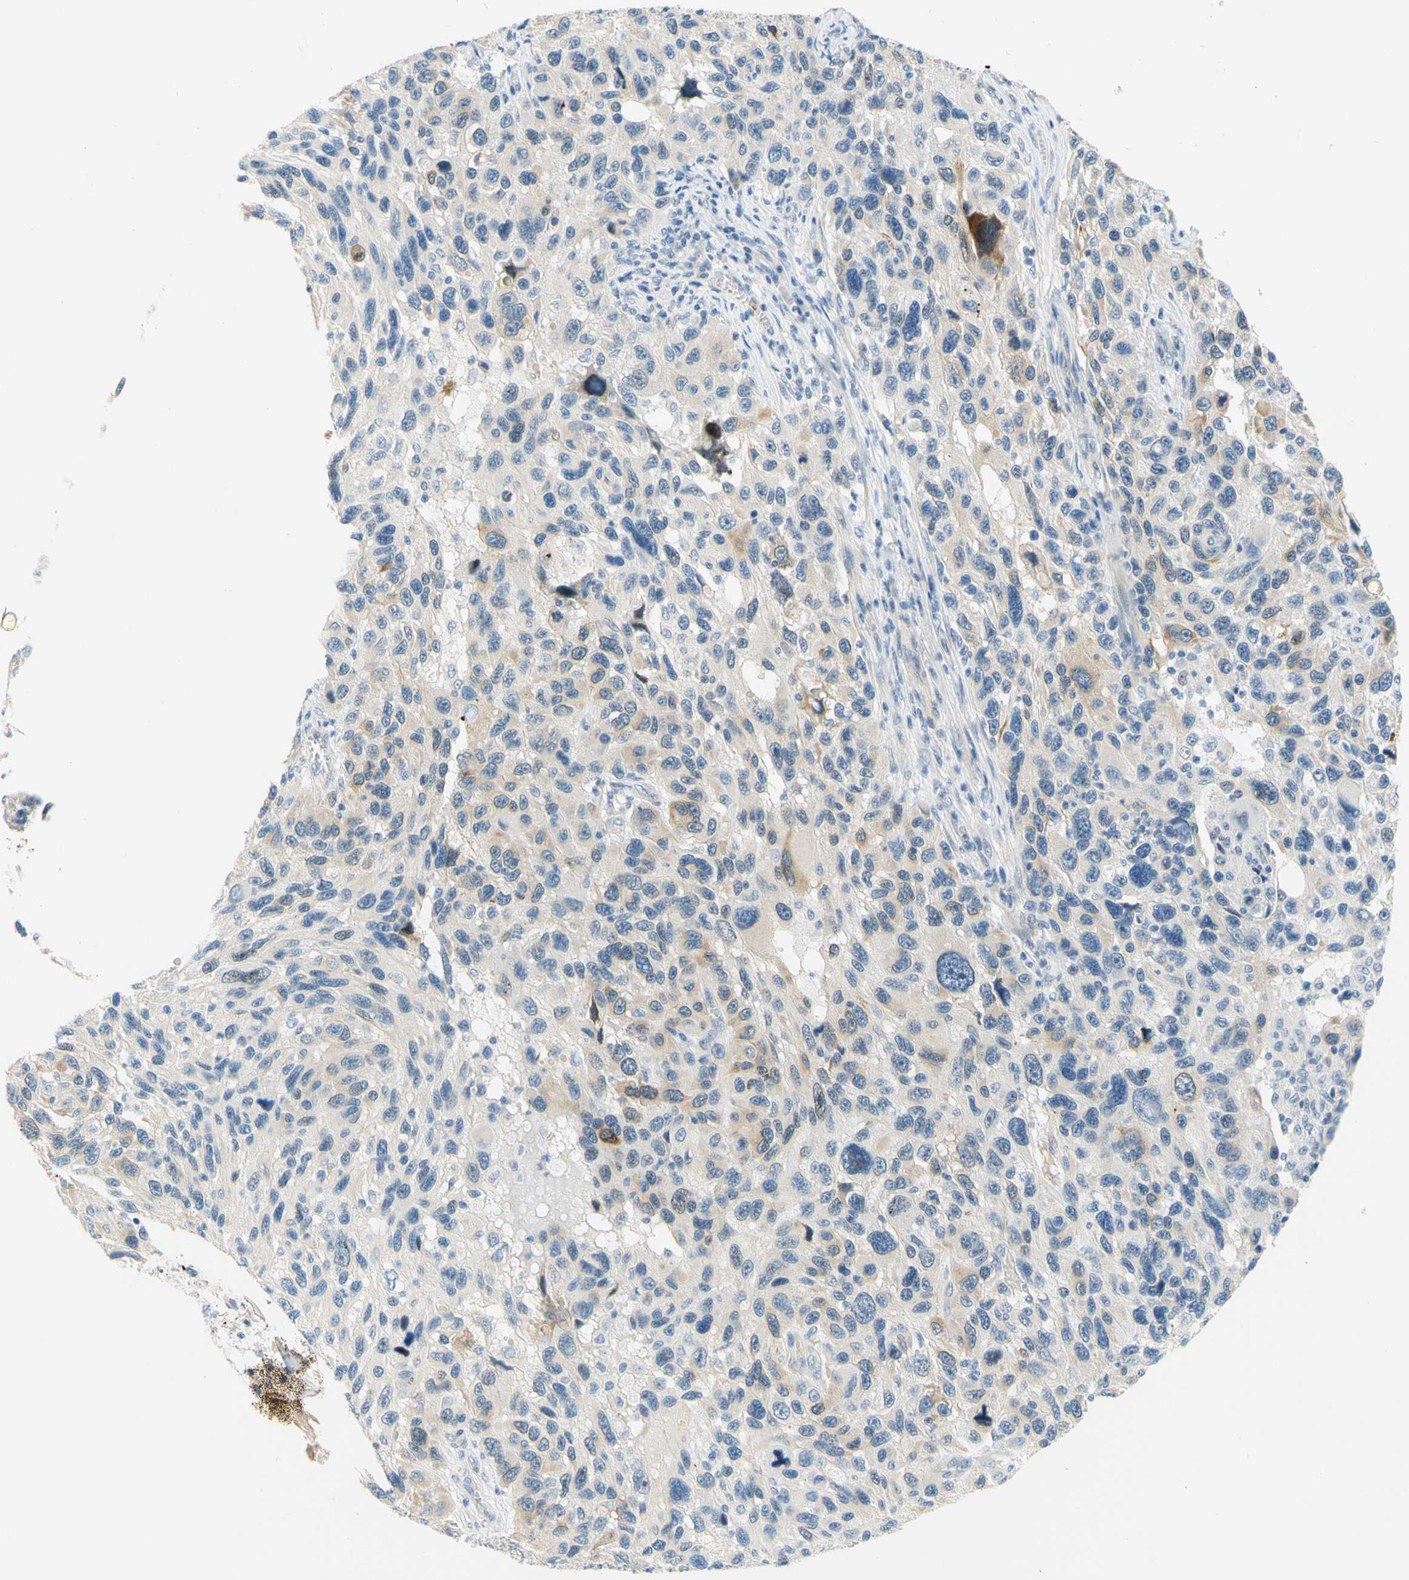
{"staining": {"intensity": "moderate", "quantity": "<25%", "location": "cytoplasmic/membranous"}, "tissue": "melanoma", "cell_type": "Tumor cells", "image_type": "cancer", "snomed": [{"axis": "morphology", "description": "Malignant melanoma, NOS"}, {"axis": "topography", "description": "Skin"}], "caption": "Protein staining of melanoma tissue reveals moderate cytoplasmic/membranous staining in about <25% of tumor cells. (brown staining indicates protein expression, while blue staining denotes nuclei).", "gene": "ENTREP2", "patient": {"sex": "male", "age": 53}}